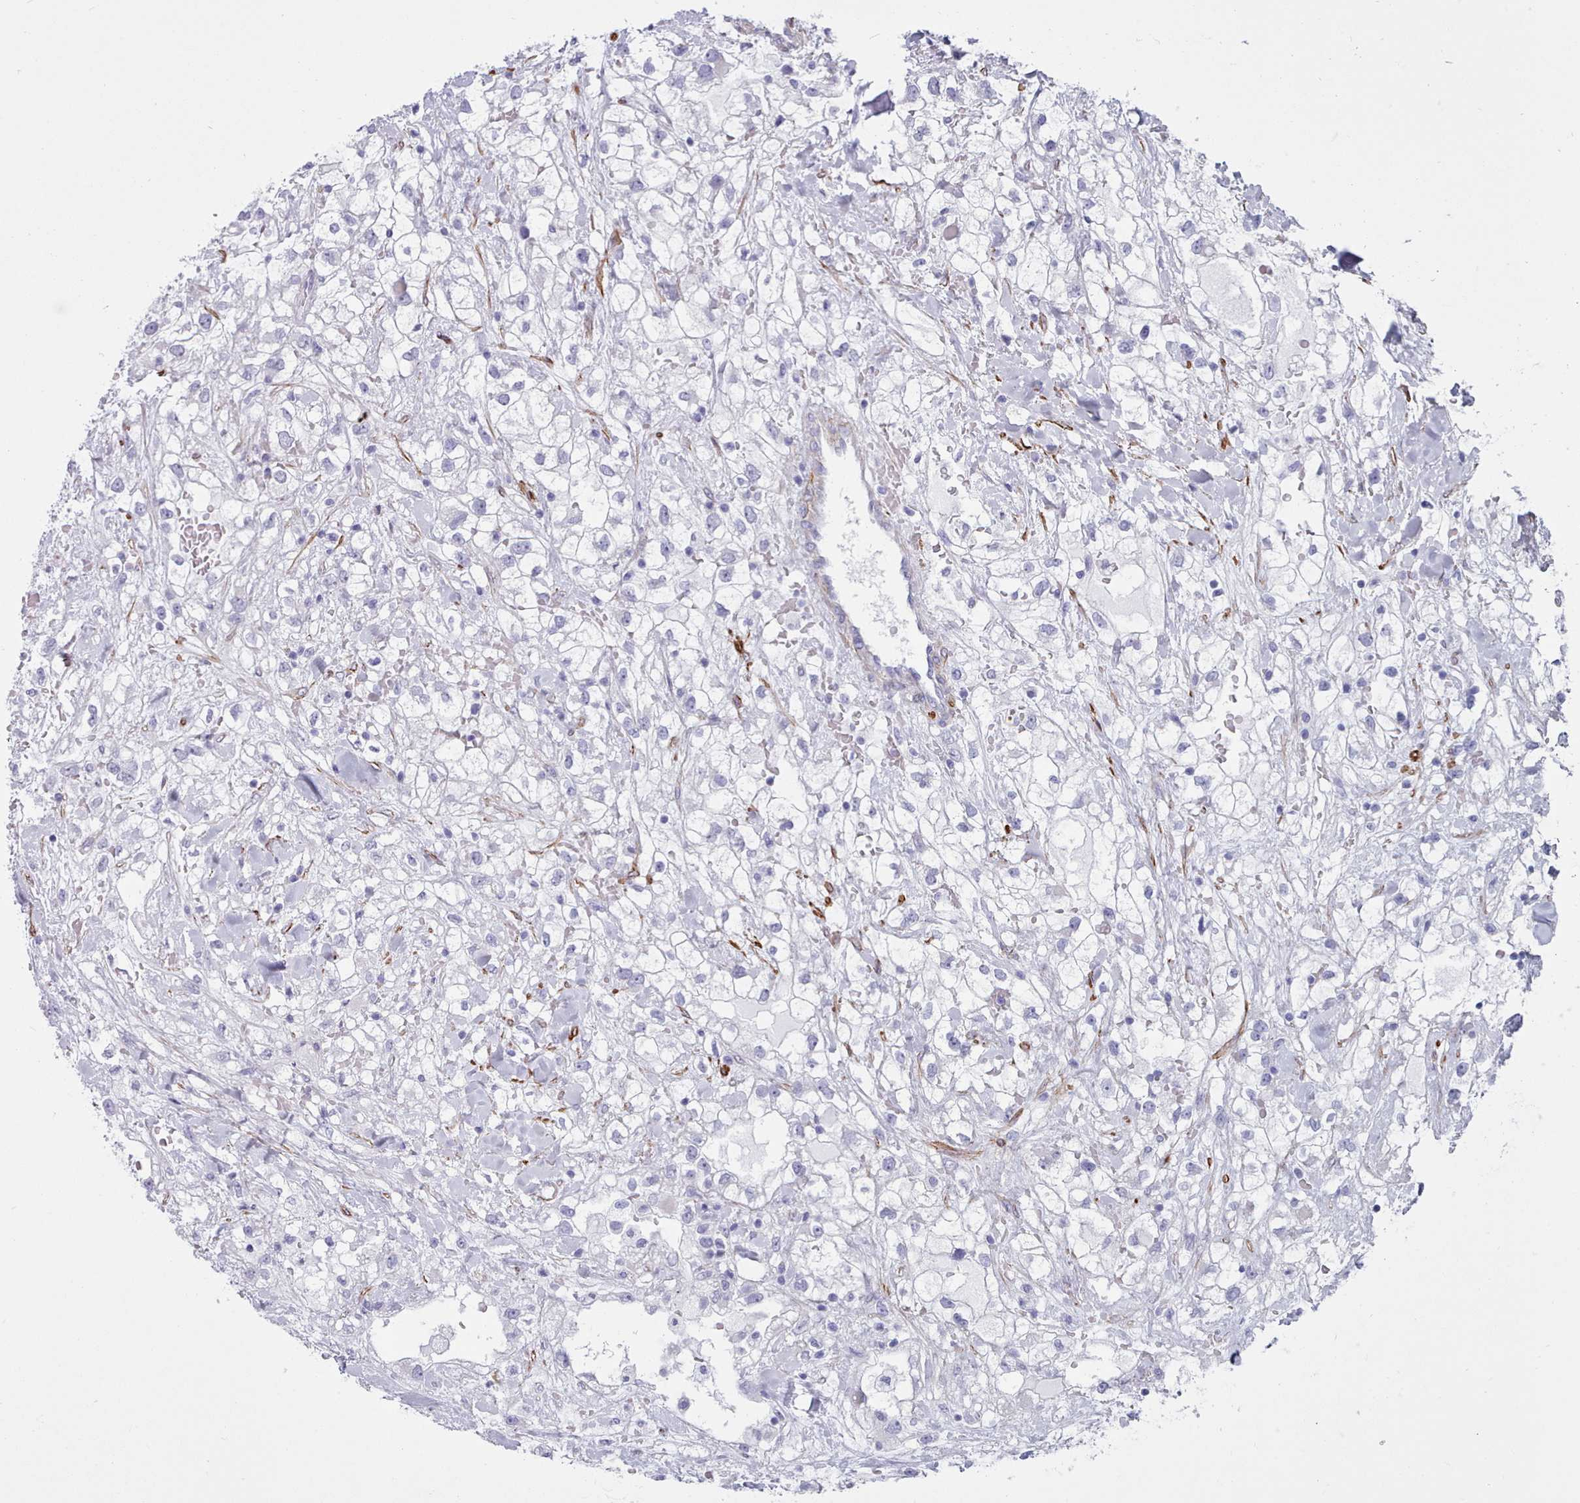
{"staining": {"intensity": "negative", "quantity": "none", "location": "none"}, "tissue": "renal cancer", "cell_type": "Tumor cells", "image_type": "cancer", "snomed": [{"axis": "morphology", "description": "Adenocarcinoma, NOS"}, {"axis": "topography", "description": "Kidney"}], "caption": "IHC histopathology image of renal adenocarcinoma stained for a protein (brown), which shows no staining in tumor cells. (DAB immunohistochemistry (IHC) with hematoxylin counter stain).", "gene": "FPGS", "patient": {"sex": "male", "age": 59}}